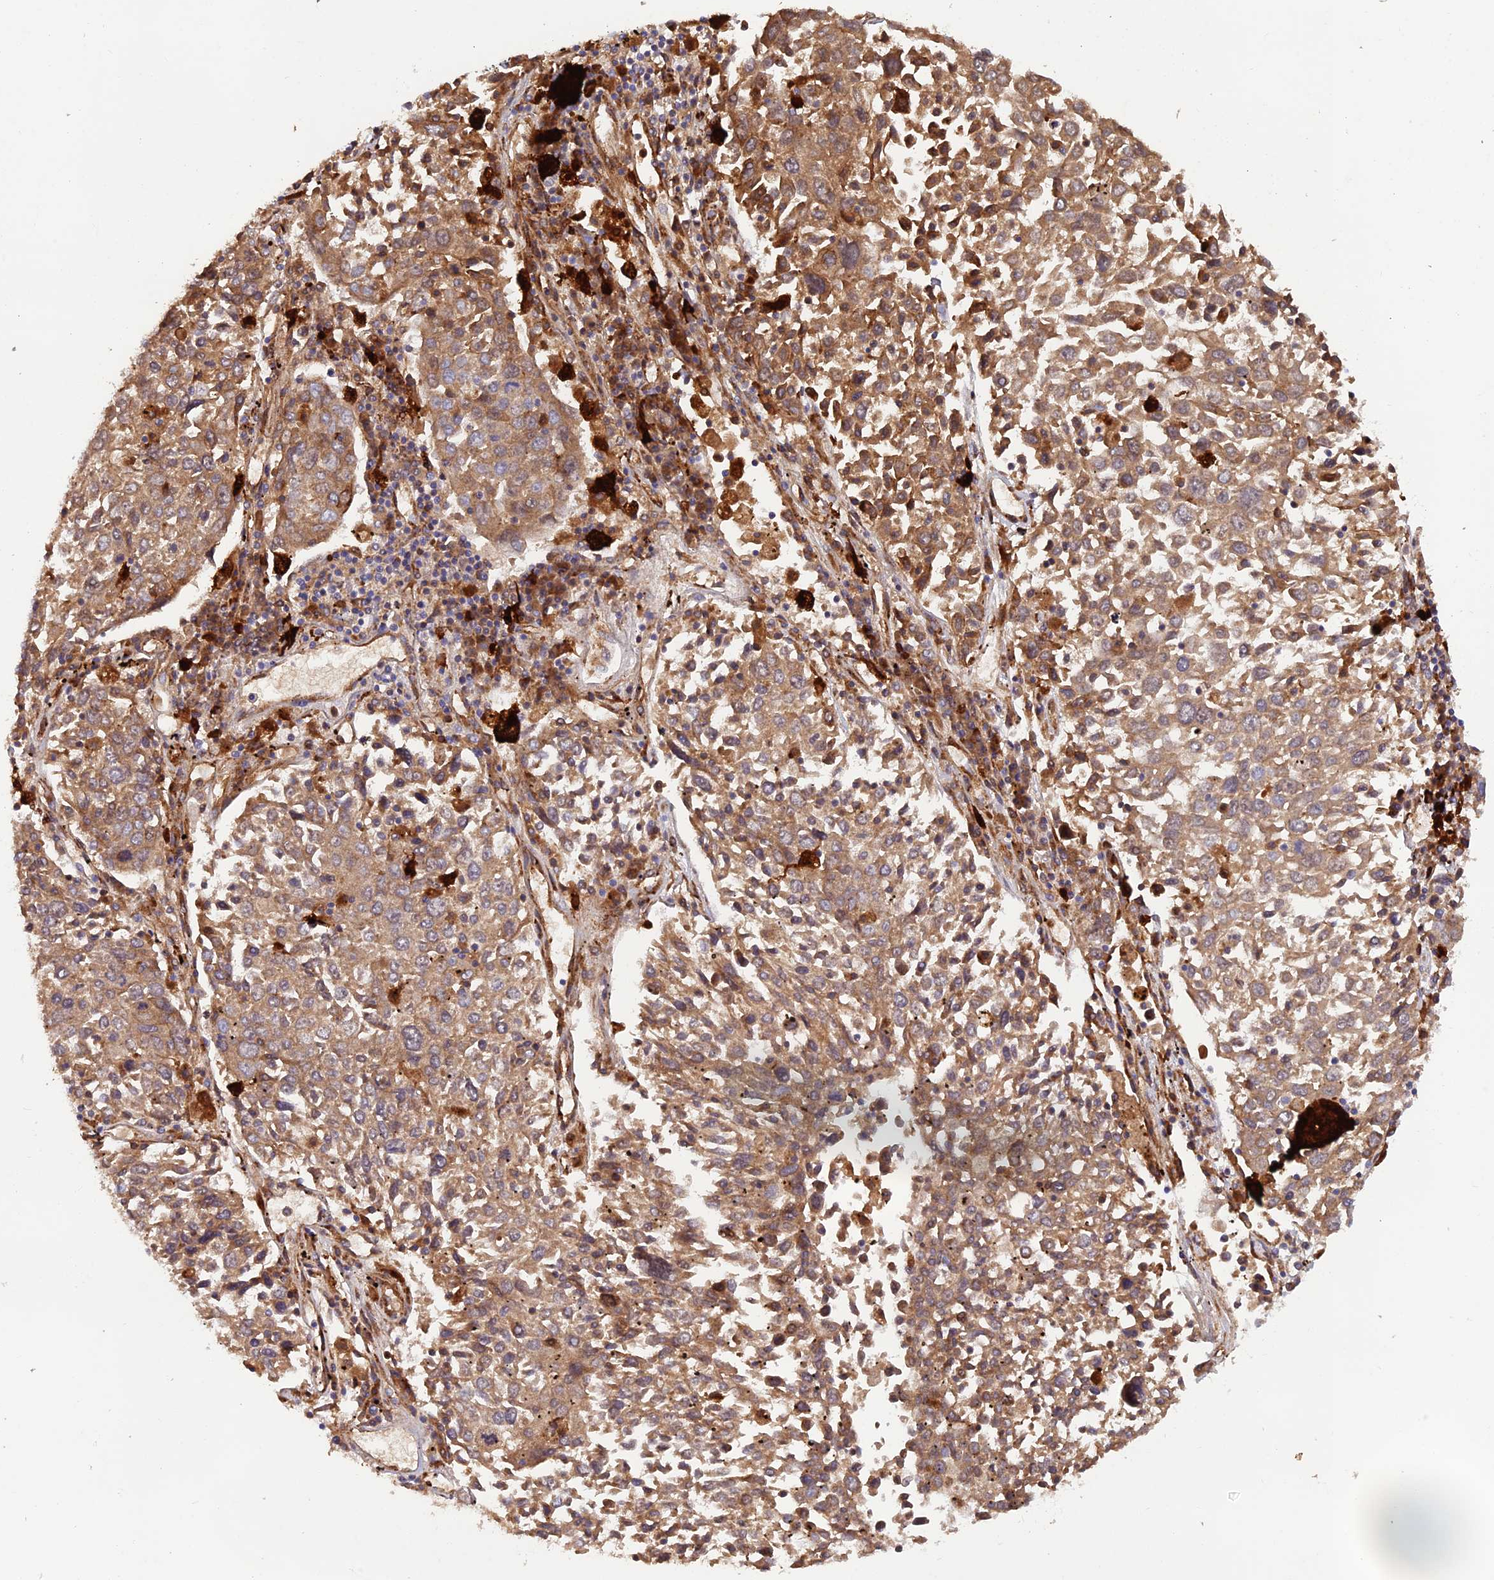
{"staining": {"intensity": "moderate", "quantity": ">75%", "location": "cytoplasmic/membranous"}, "tissue": "lung cancer", "cell_type": "Tumor cells", "image_type": "cancer", "snomed": [{"axis": "morphology", "description": "Squamous cell carcinoma, NOS"}, {"axis": "topography", "description": "Lung"}], "caption": "IHC of squamous cell carcinoma (lung) shows medium levels of moderate cytoplasmic/membranous positivity in about >75% of tumor cells.", "gene": "GMCL1", "patient": {"sex": "male", "age": 65}}